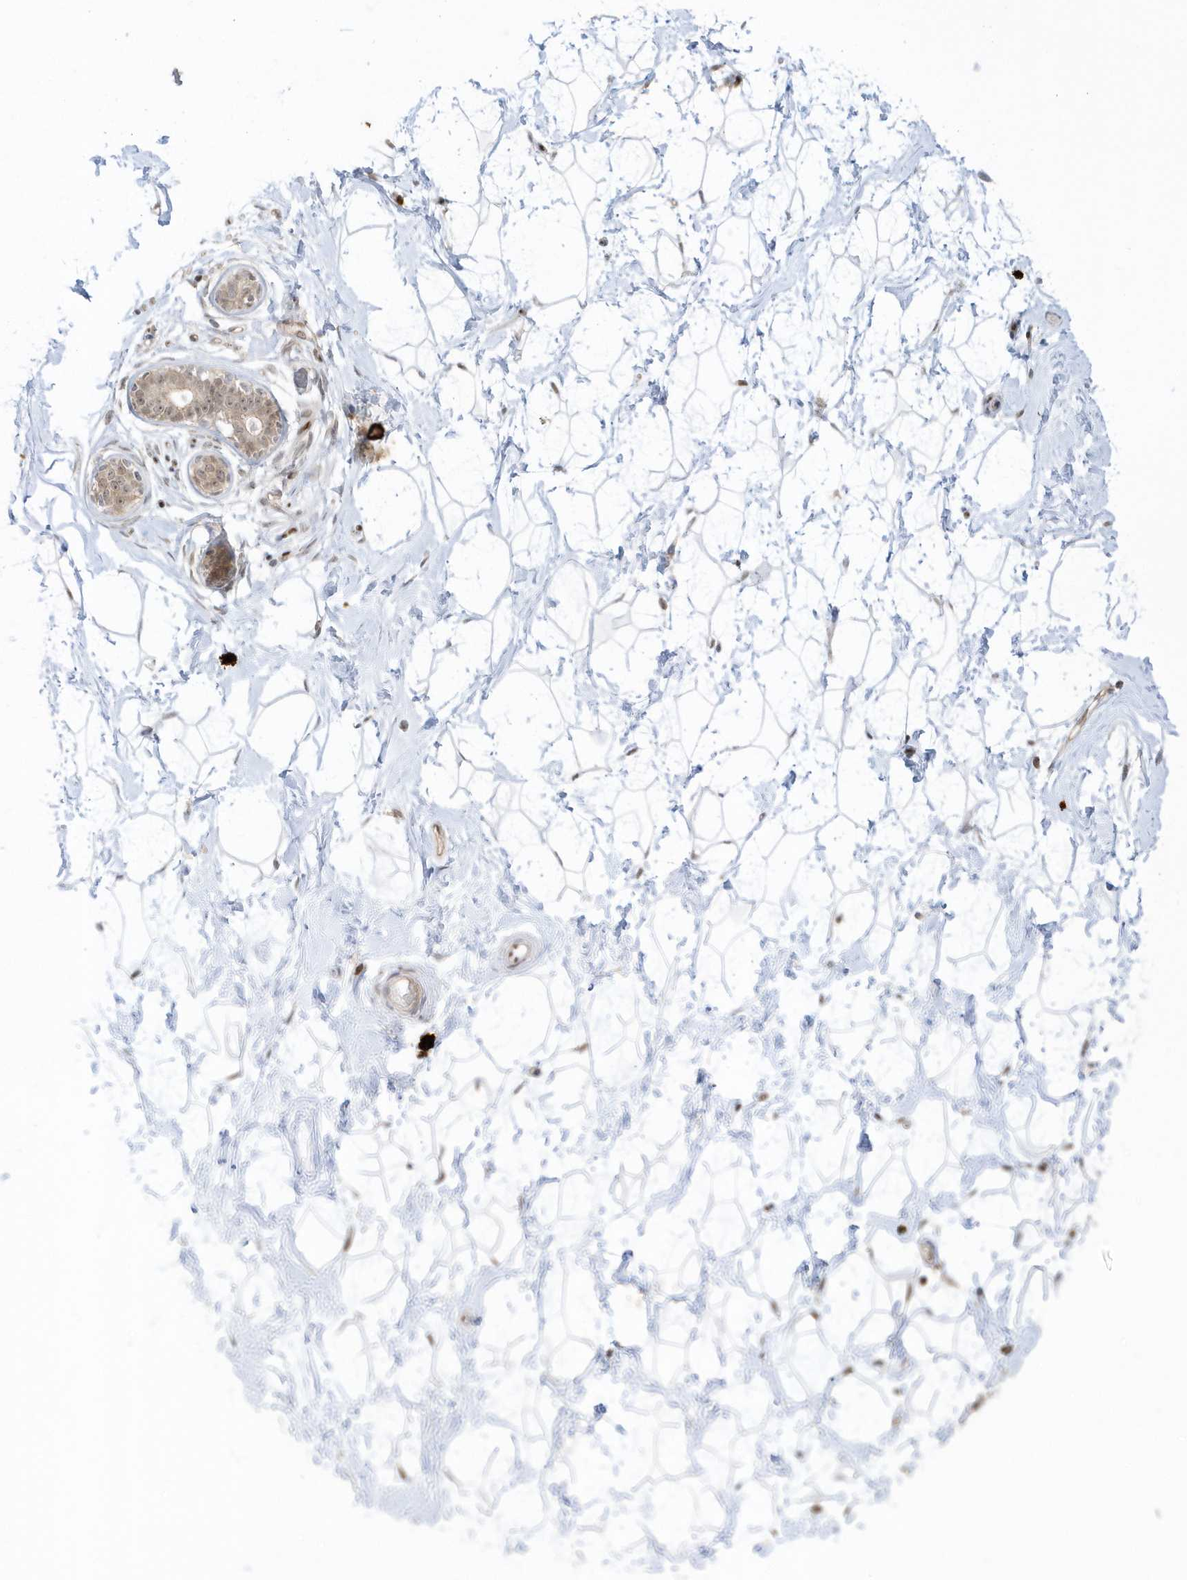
{"staining": {"intensity": "moderate", "quantity": "25%-75%", "location": "nuclear"}, "tissue": "breast", "cell_type": "Adipocytes", "image_type": "normal", "snomed": [{"axis": "morphology", "description": "Normal tissue, NOS"}, {"axis": "morphology", "description": "Adenoma, NOS"}, {"axis": "topography", "description": "Breast"}], "caption": "Moderate nuclear positivity for a protein is identified in approximately 25%-75% of adipocytes of benign breast using IHC.", "gene": "PPP1R7", "patient": {"sex": "female", "age": 23}}